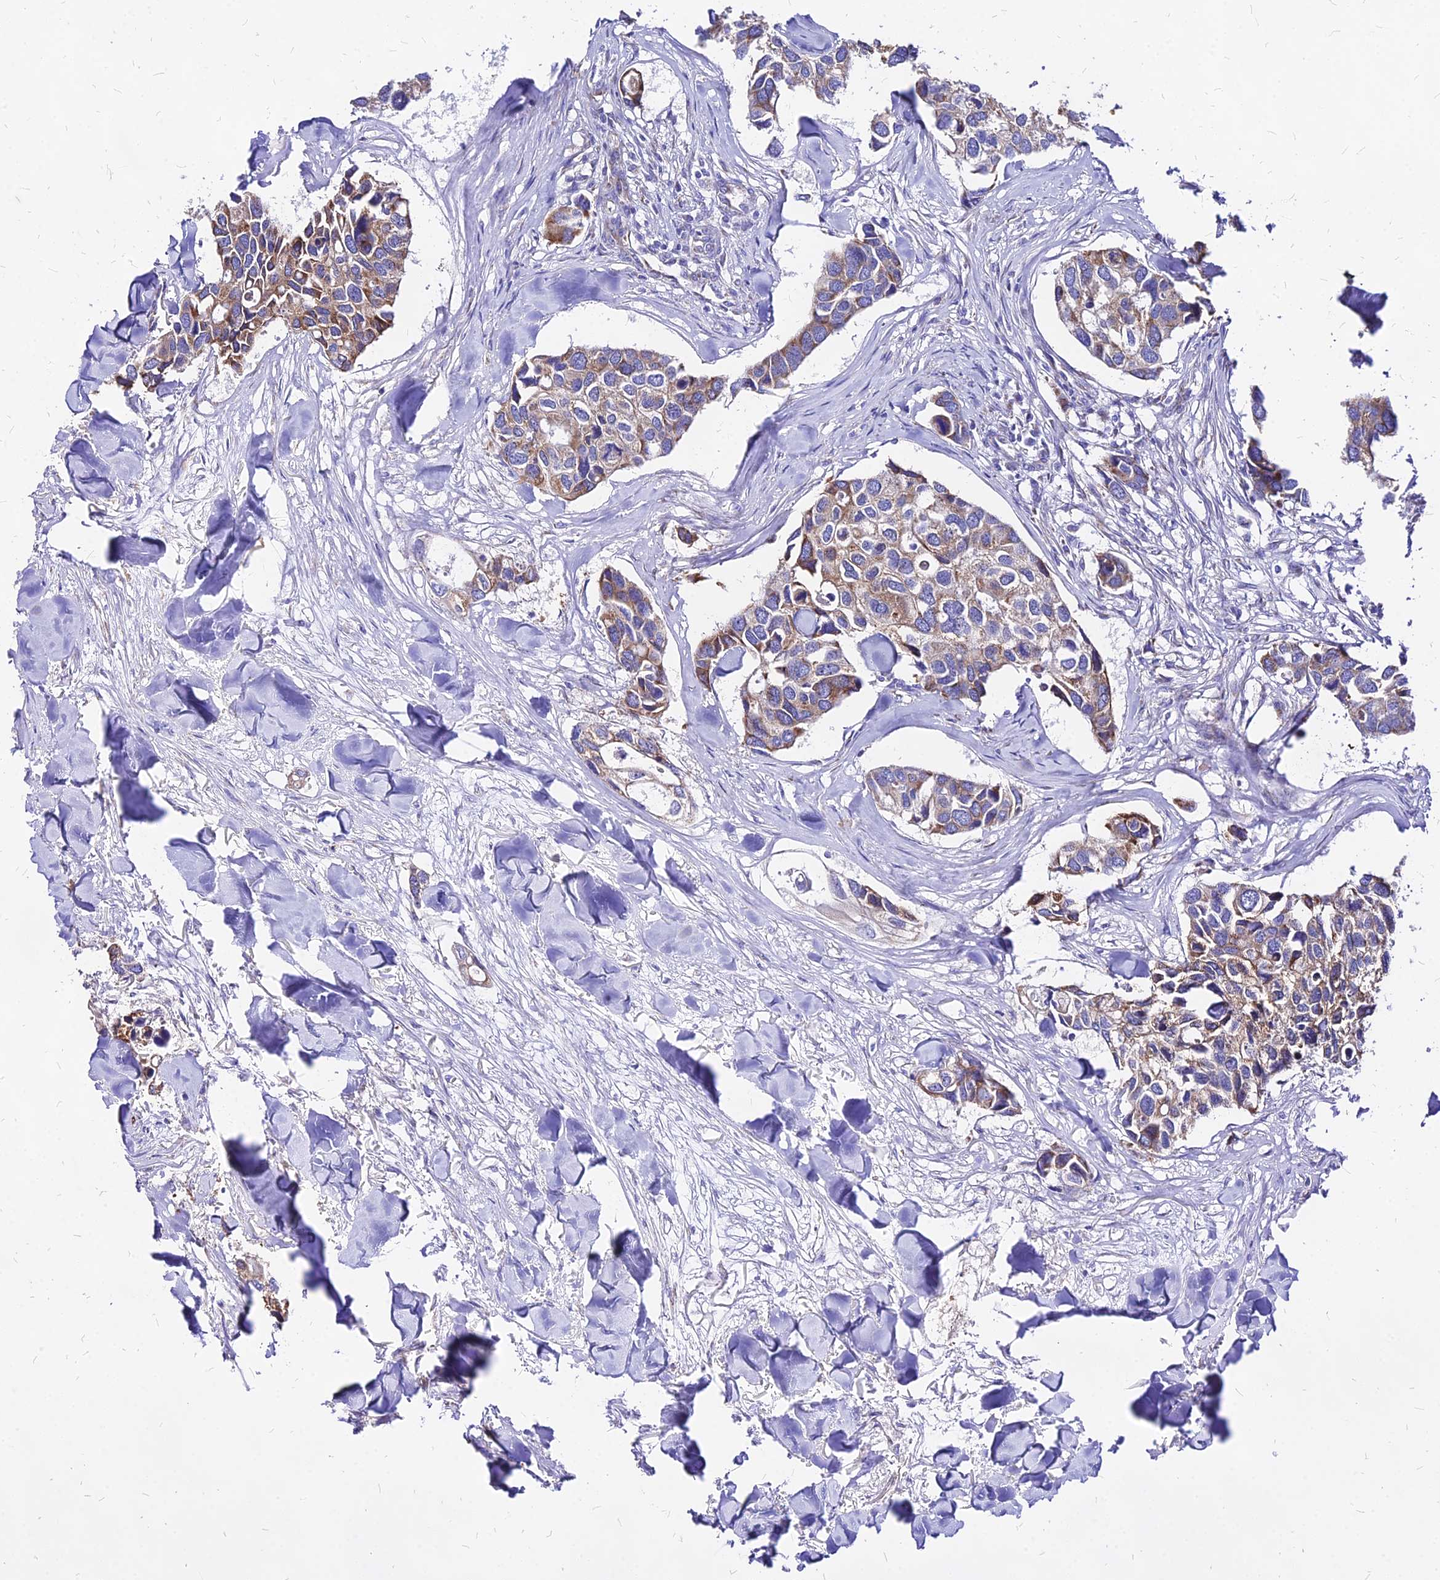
{"staining": {"intensity": "moderate", "quantity": ">75%", "location": "cytoplasmic/membranous"}, "tissue": "breast cancer", "cell_type": "Tumor cells", "image_type": "cancer", "snomed": [{"axis": "morphology", "description": "Duct carcinoma"}, {"axis": "topography", "description": "Breast"}], "caption": "Human breast cancer stained for a protein (brown) exhibits moderate cytoplasmic/membranous positive expression in approximately >75% of tumor cells.", "gene": "MRPL3", "patient": {"sex": "female", "age": 83}}